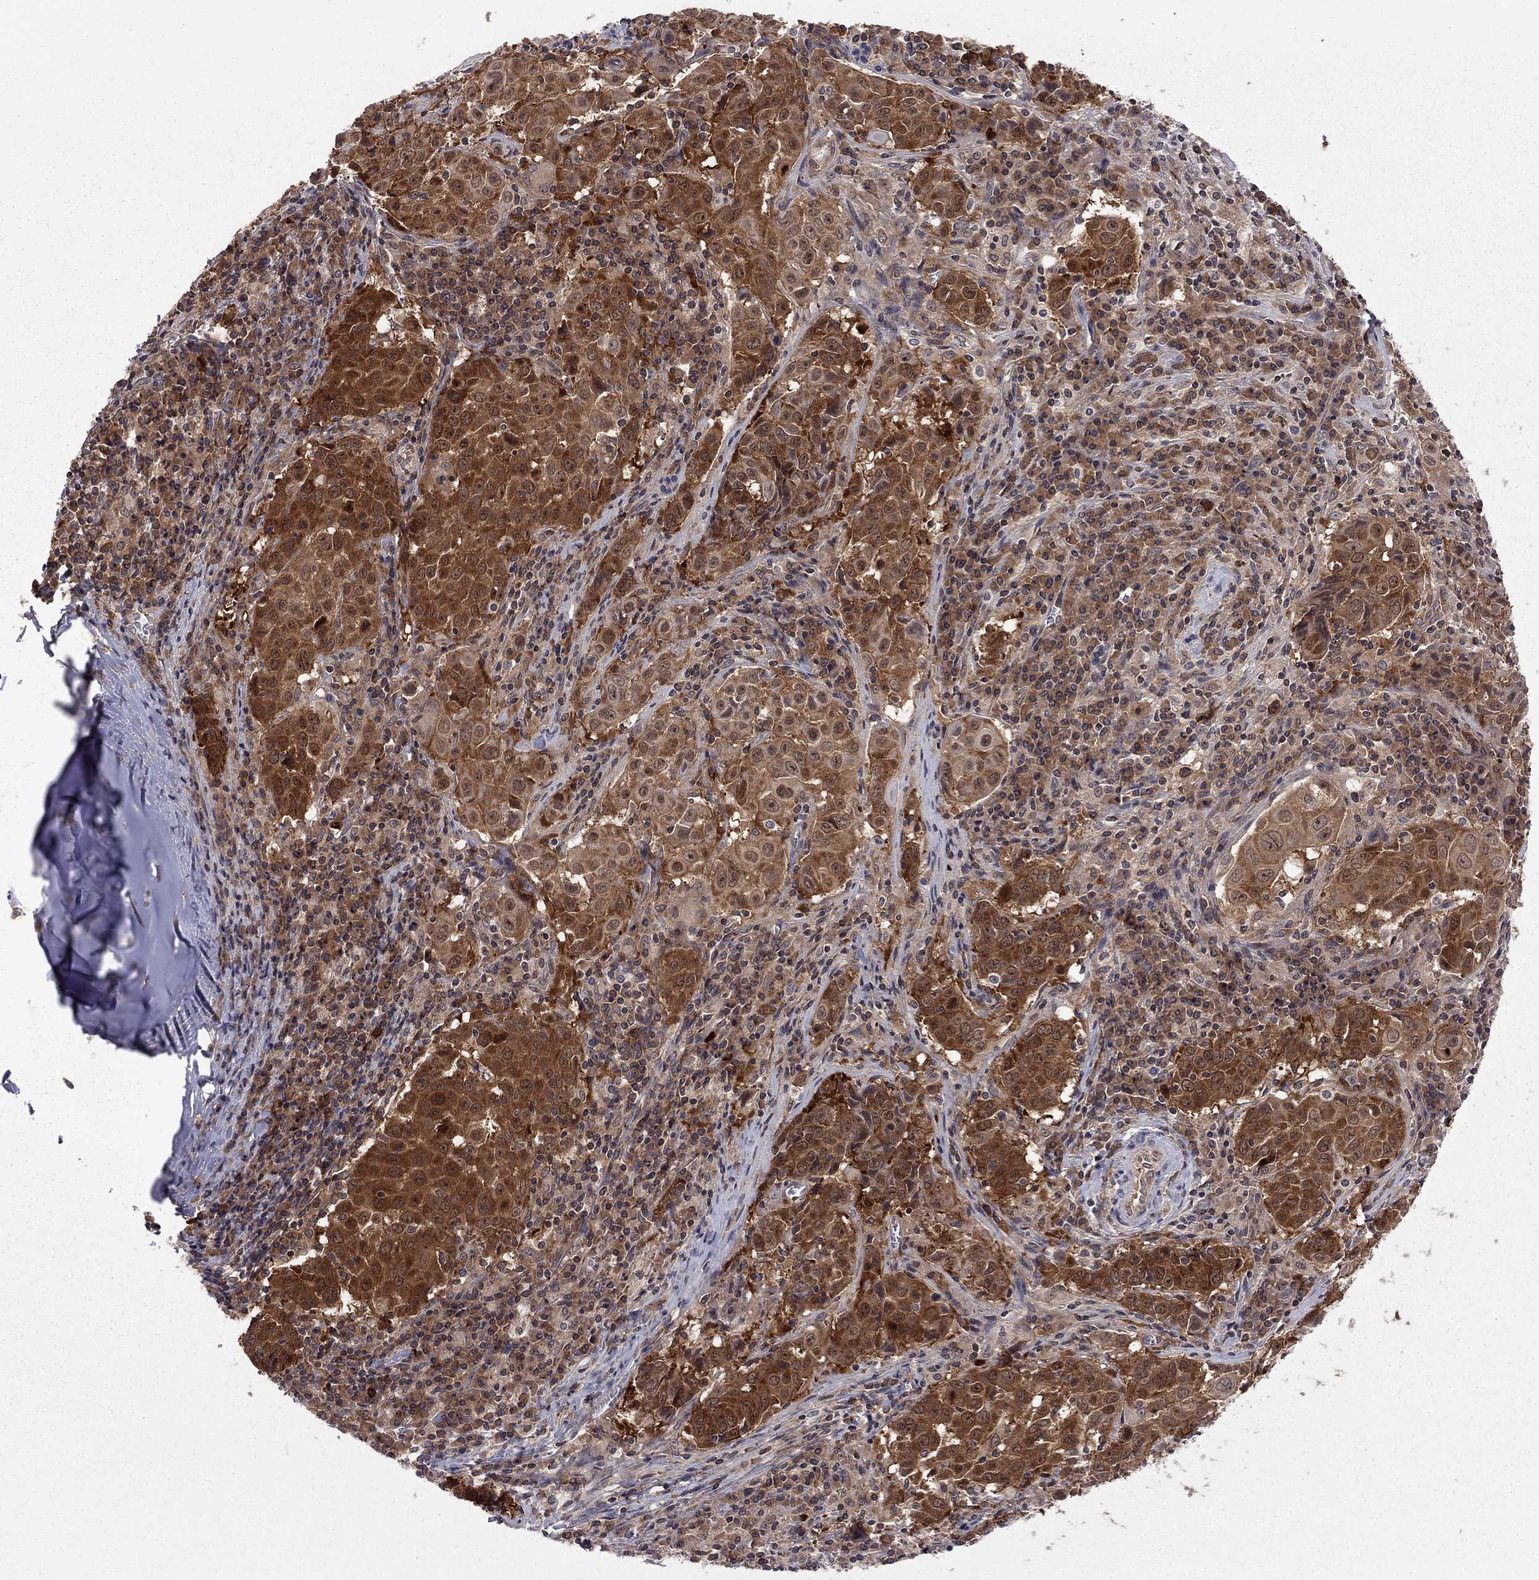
{"staining": {"intensity": "strong", "quantity": ">75%", "location": "cytoplasmic/membranous"}, "tissue": "lung cancer", "cell_type": "Tumor cells", "image_type": "cancer", "snomed": [{"axis": "morphology", "description": "Squamous cell carcinoma, NOS"}, {"axis": "topography", "description": "Lung"}], "caption": "Strong cytoplasmic/membranous protein staining is present in about >75% of tumor cells in lung cancer.", "gene": "NAA50", "patient": {"sex": "male", "age": 57}}